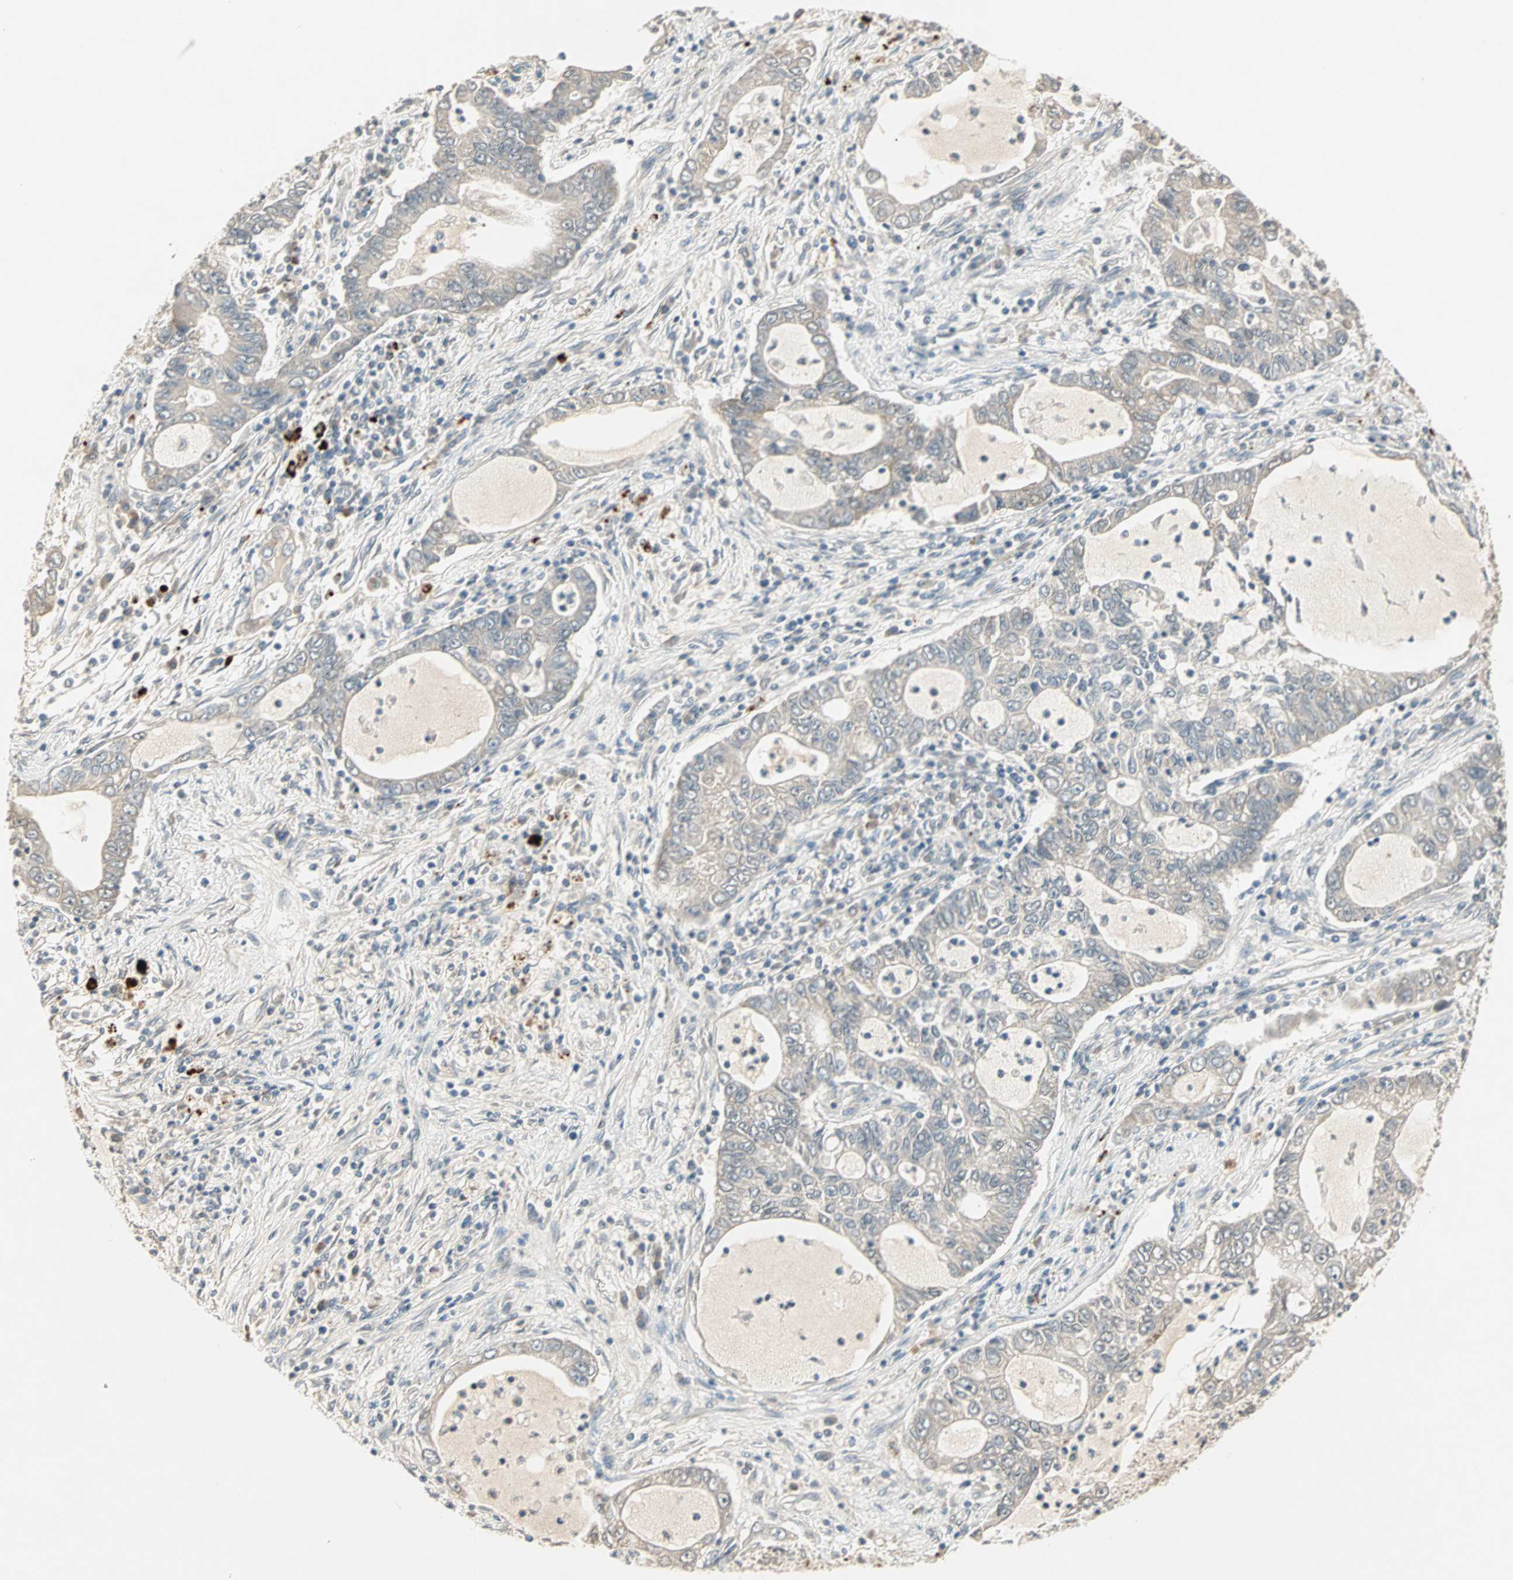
{"staining": {"intensity": "weak", "quantity": ">75%", "location": "cytoplasmic/membranous"}, "tissue": "lung cancer", "cell_type": "Tumor cells", "image_type": "cancer", "snomed": [{"axis": "morphology", "description": "Adenocarcinoma, NOS"}, {"axis": "topography", "description": "Lung"}], "caption": "Lung cancer (adenocarcinoma) stained with a protein marker displays weak staining in tumor cells.", "gene": "ACSL5", "patient": {"sex": "female", "age": 51}}